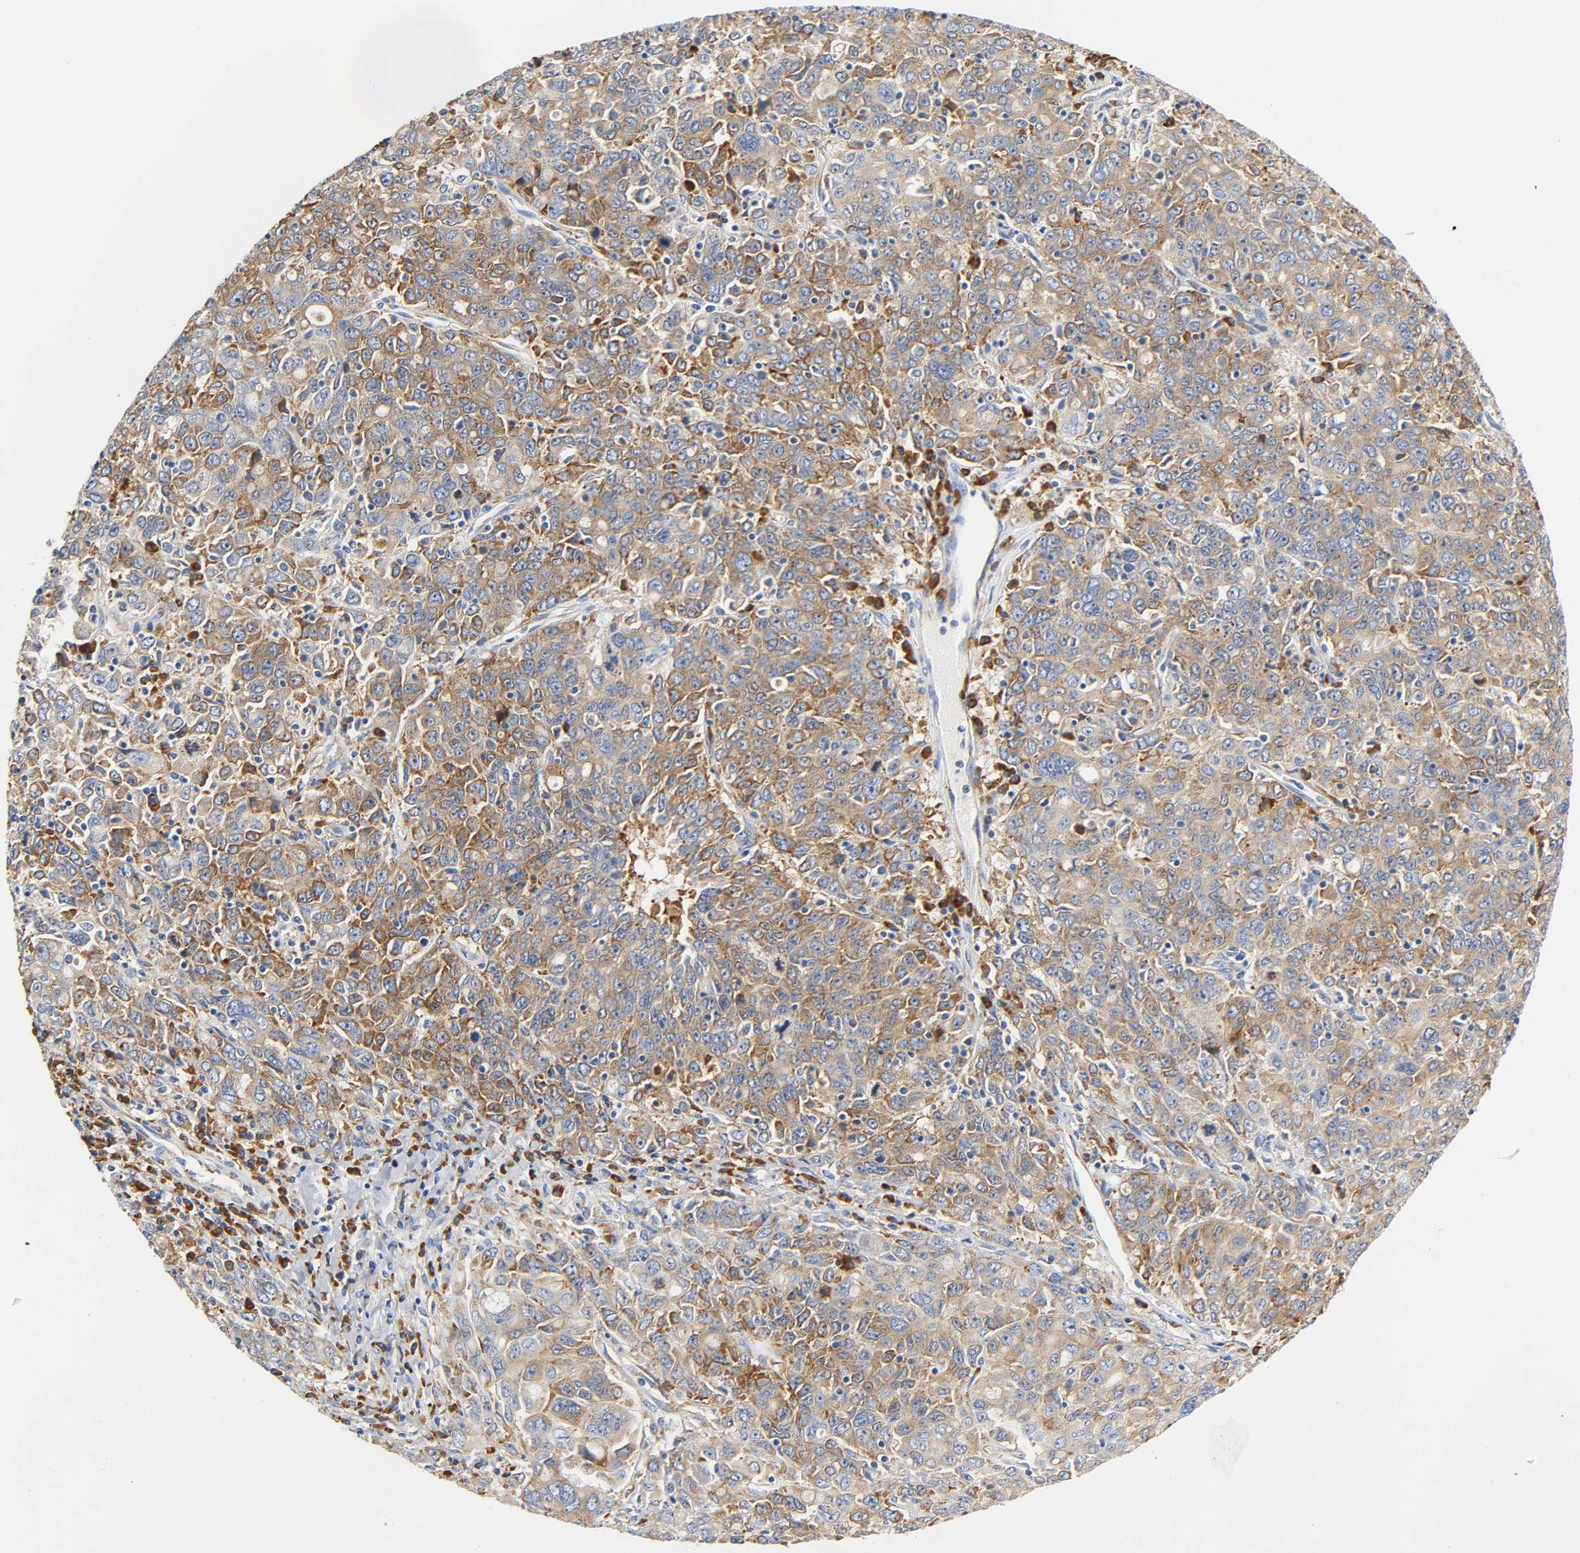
{"staining": {"intensity": "moderate", "quantity": ">75%", "location": "cytoplasmic/membranous"}, "tissue": "ovarian cancer", "cell_type": "Tumor cells", "image_type": "cancer", "snomed": [{"axis": "morphology", "description": "Carcinoma, endometroid"}, {"axis": "topography", "description": "Ovary"}], "caption": "IHC (DAB (3,3'-diaminobenzidine)) staining of human endometroid carcinoma (ovarian) exhibits moderate cytoplasmic/membranous protein expression in about >75% of tumor cells. The protein is shown in brown color, while the nuclei are stained blue.", "gene": "REL", "patient": {"sex": "female", "age": 62}}